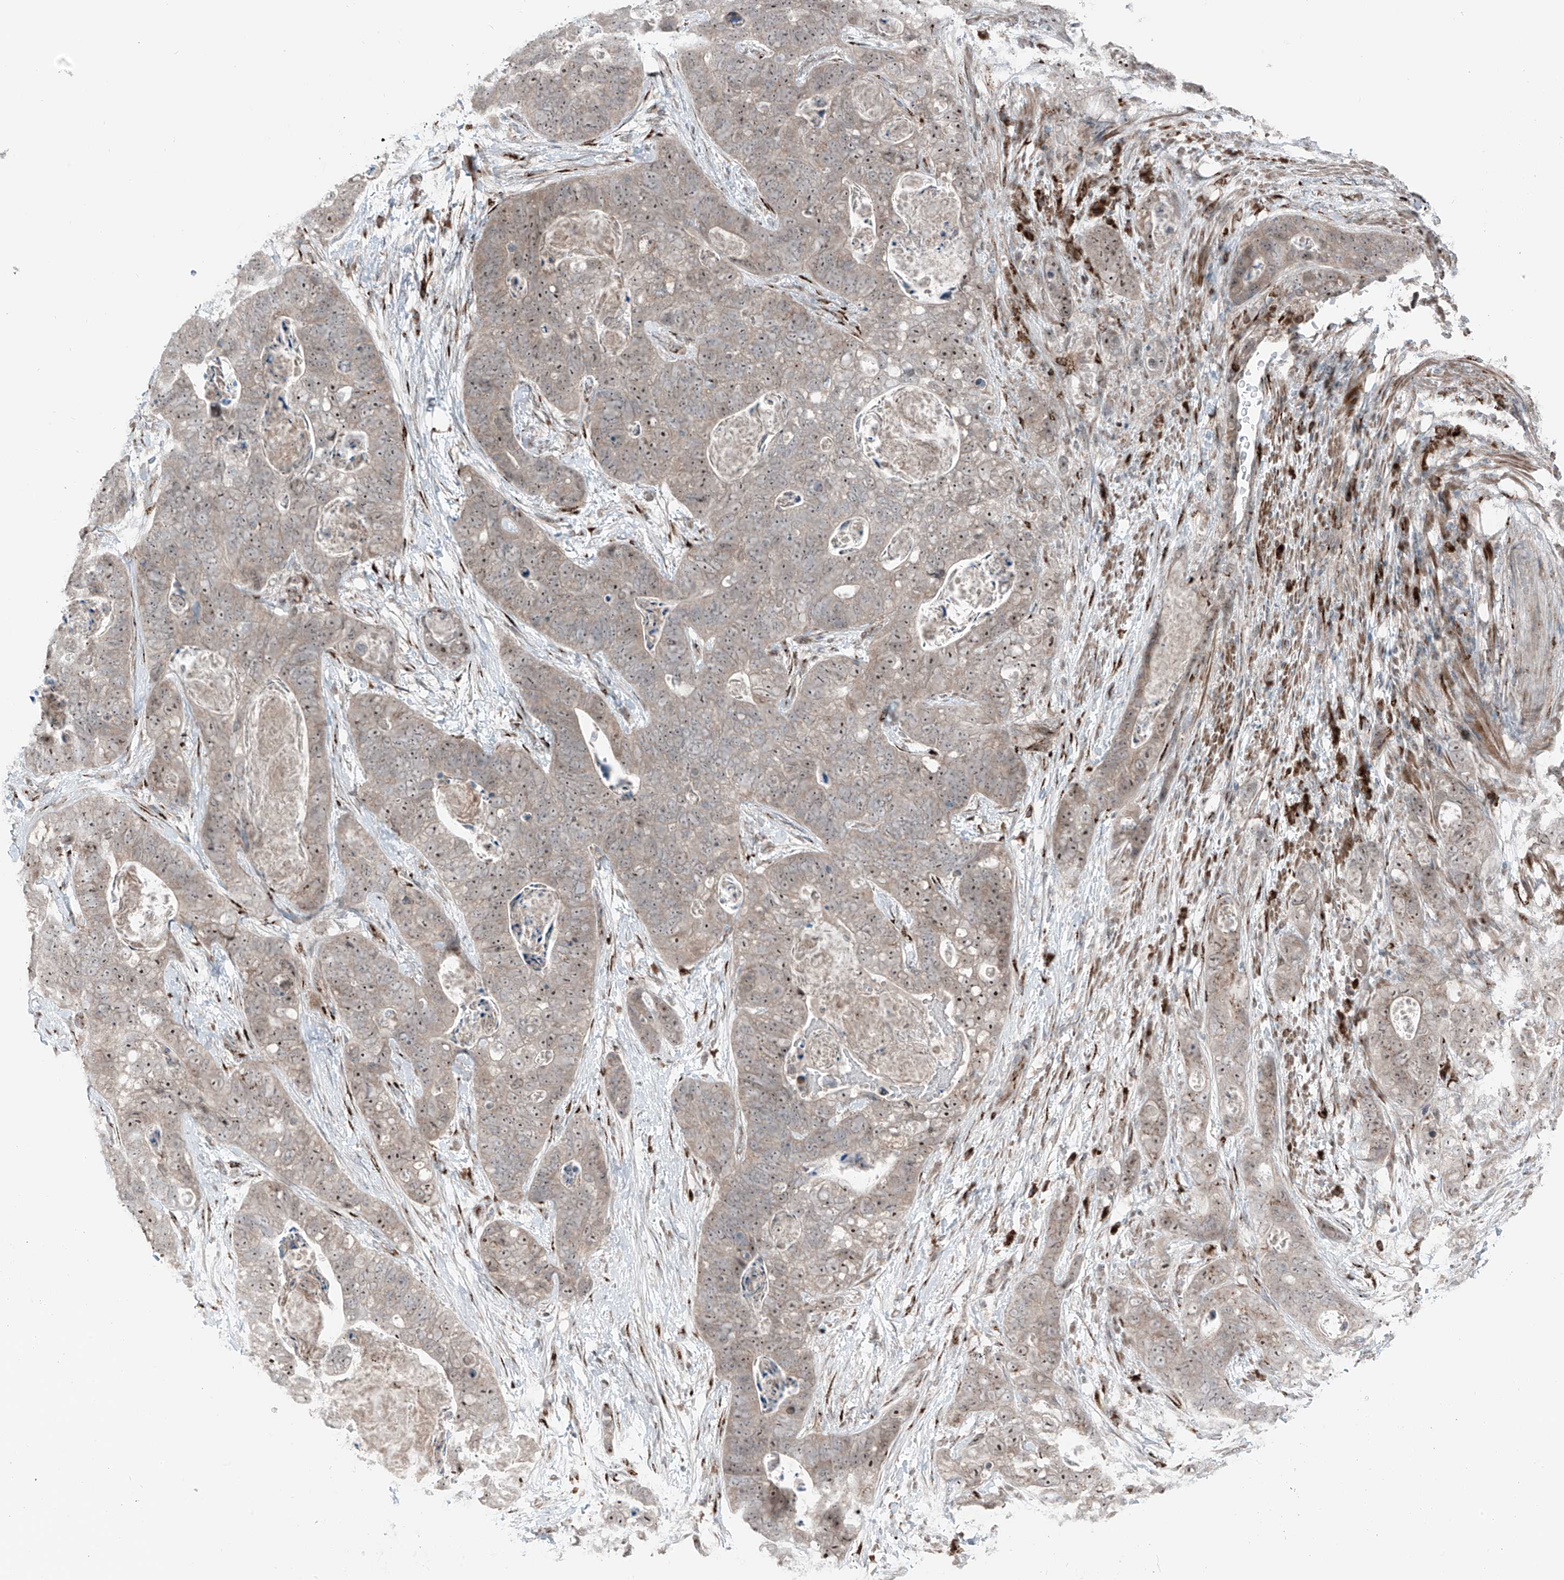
{"staining": {"intensity": "weak", "quantity": ">75%", "location": "cytoplasmic/membranous,nuclear"}, "tissue": "stomach cancer", "cell_type": "Tumor cells", "image_type": "cancer", "snomed": [{"axis": "morphology", "description": "Adenocarcinoma, NOS"}, {"axis": "topography", "description": "Stomach"}], "caption": "DAB (3,3'-diaminobenzidine) immunohistochemical staining of human stomach cancer demonstrates weak cytoplasmic/membranous and nuclear protein staining in about >75% of tumor cells.", "gene": "ERLEC1", "patient": {"sex": "female", "age": 89}}